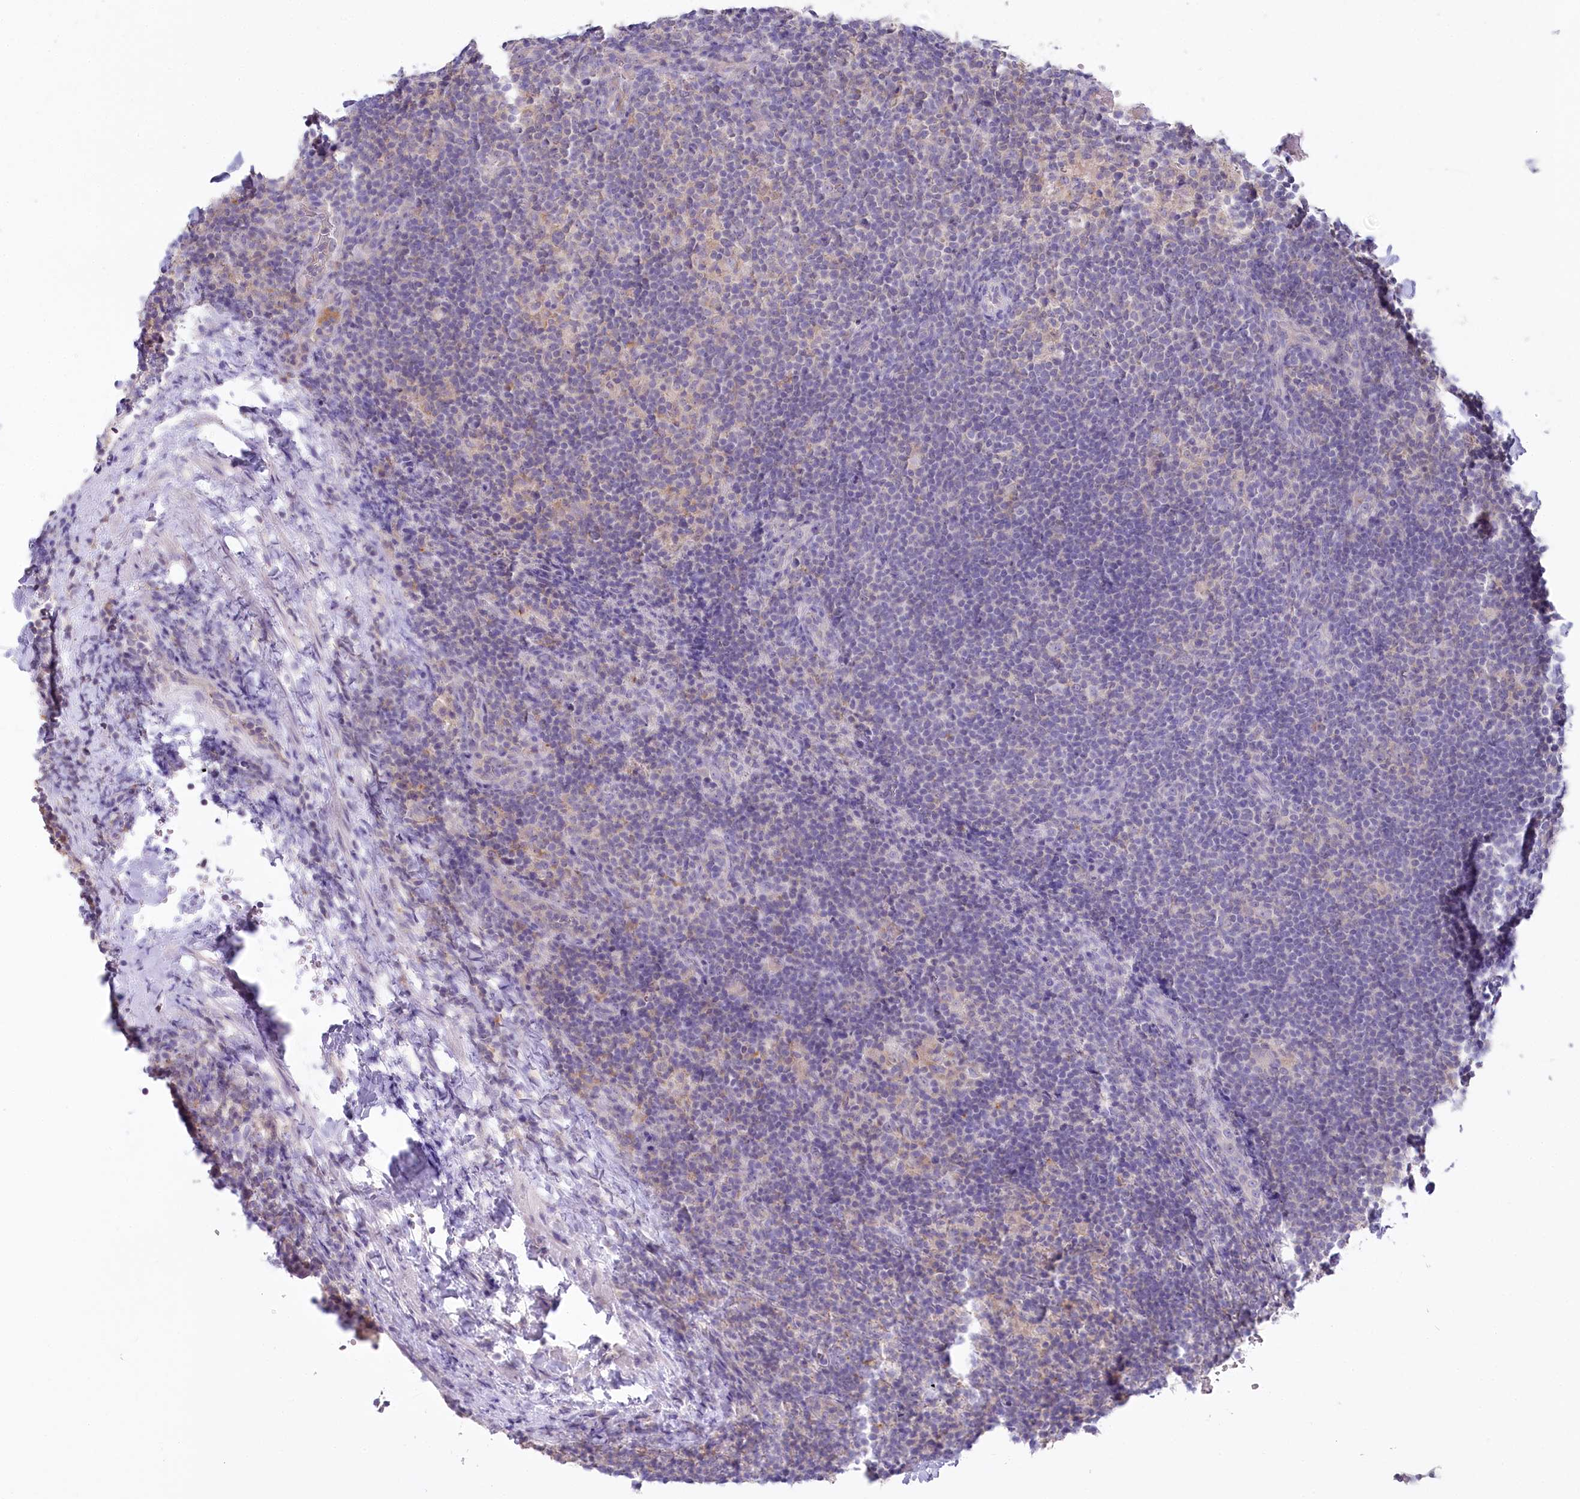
{"staining": {"intensity": "negative", "quantity": "none", "location": "none"}, "tissue": "lymphoma", "cell_type": "Tumor cells", "image_type": "cancer", "snomed": [{"axis": "morphology", "description": "Hodgkin's disease, NOS"}, {"axis": "topography", "description": "Lymph node"}], "caption": "Immunohistochemistry (IHC) image of Hodgkin's disease stained for a protein (brown), which displays no expression in tumor cells.", "gene": "SLC6A11", "patient": {"sex": "female", "age": 57}}